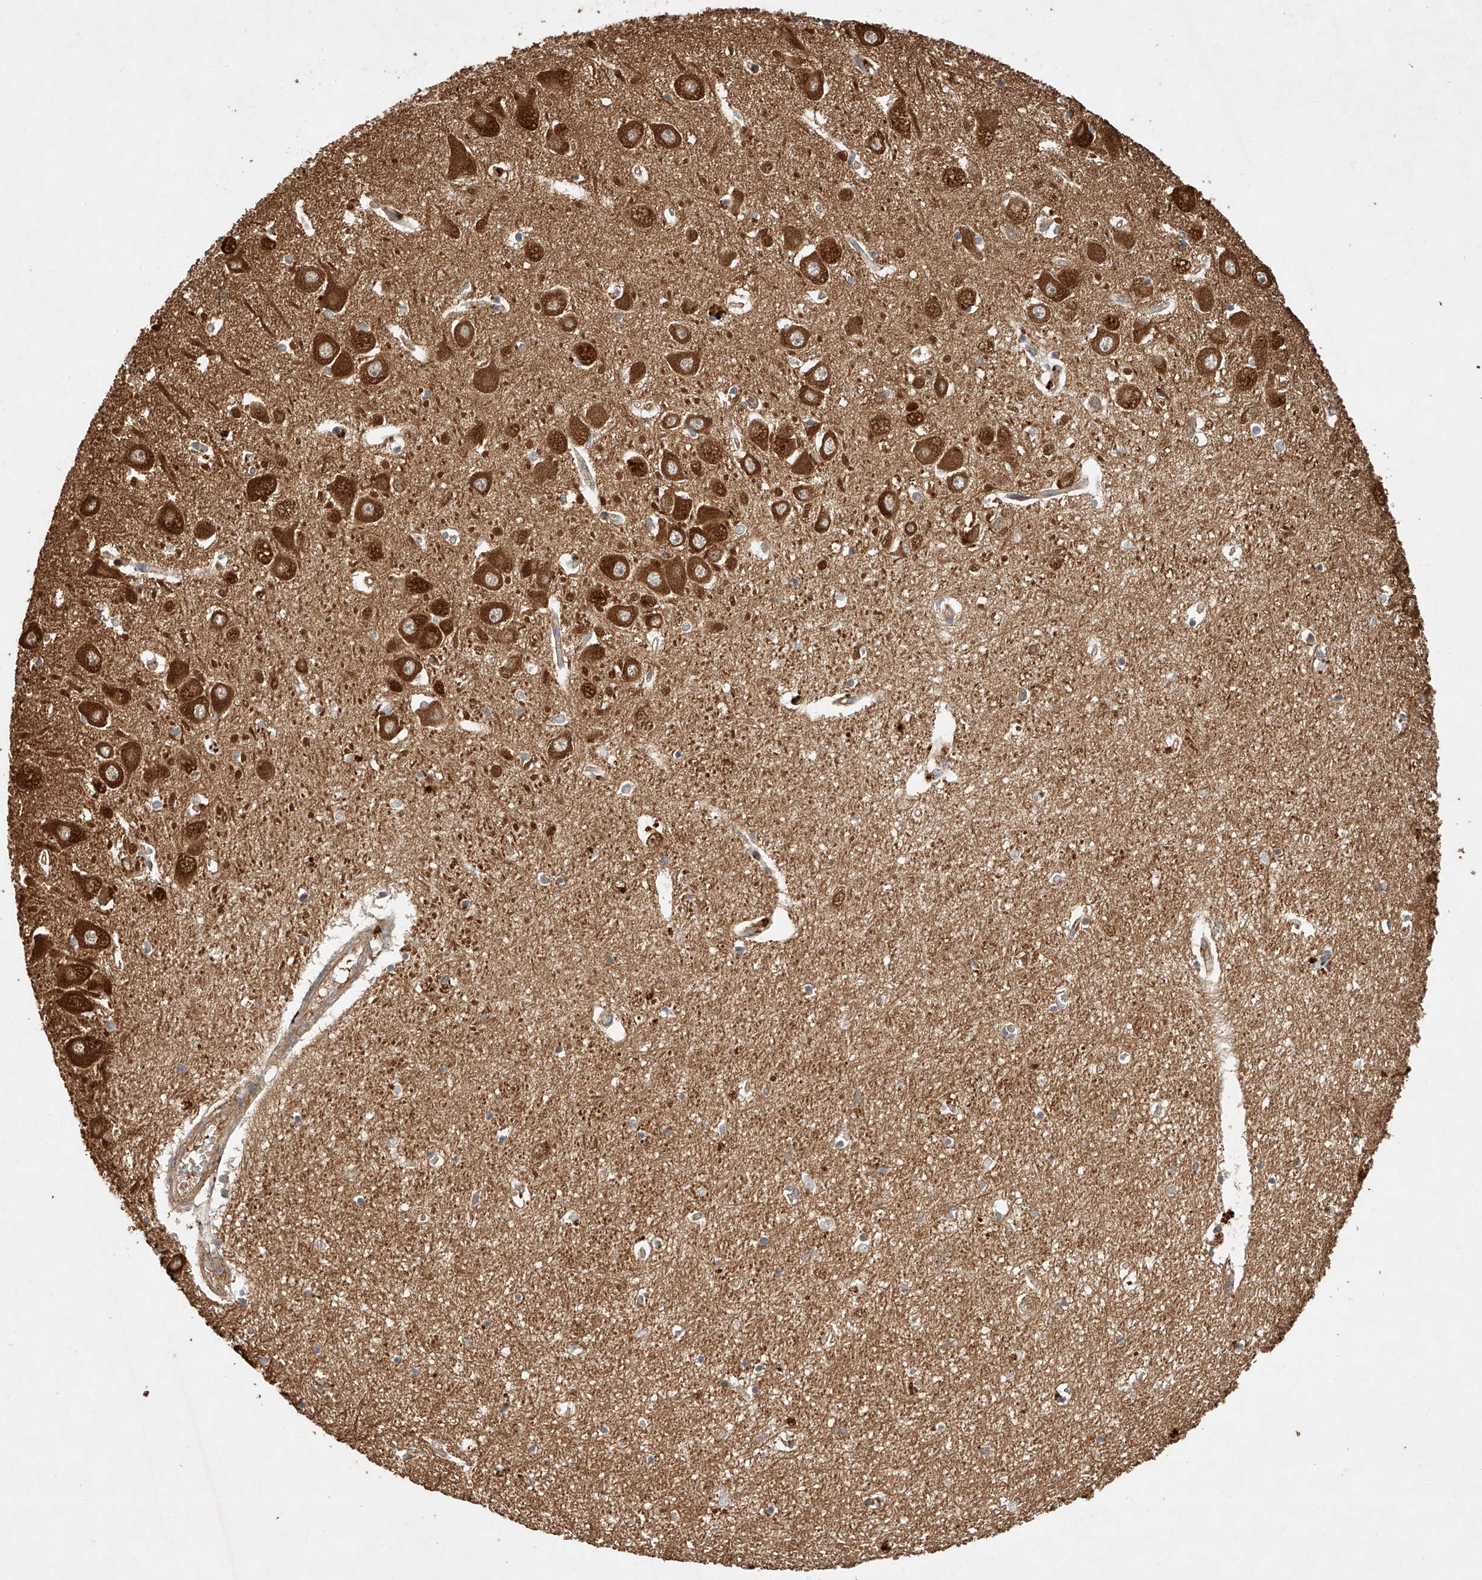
{"staining": {"intensity": "weak", "quantity": "<25%", "location": "cytoplasmic/membranous"}, "tissue": "hippocampus", "cell_type": "Glial cells", "image_type": "normal", "snomed": [{"axis": "morphology", "description": "Normal tissue, NOS"}, {"axis": "topography", "description": "Hippocampus"}], "caption": "This is an IHC histopathology image of normal hippocampus. There is no staining in glial cells.", "gene": "GHDC", "patient": {"sex": "female", "age": 64}}